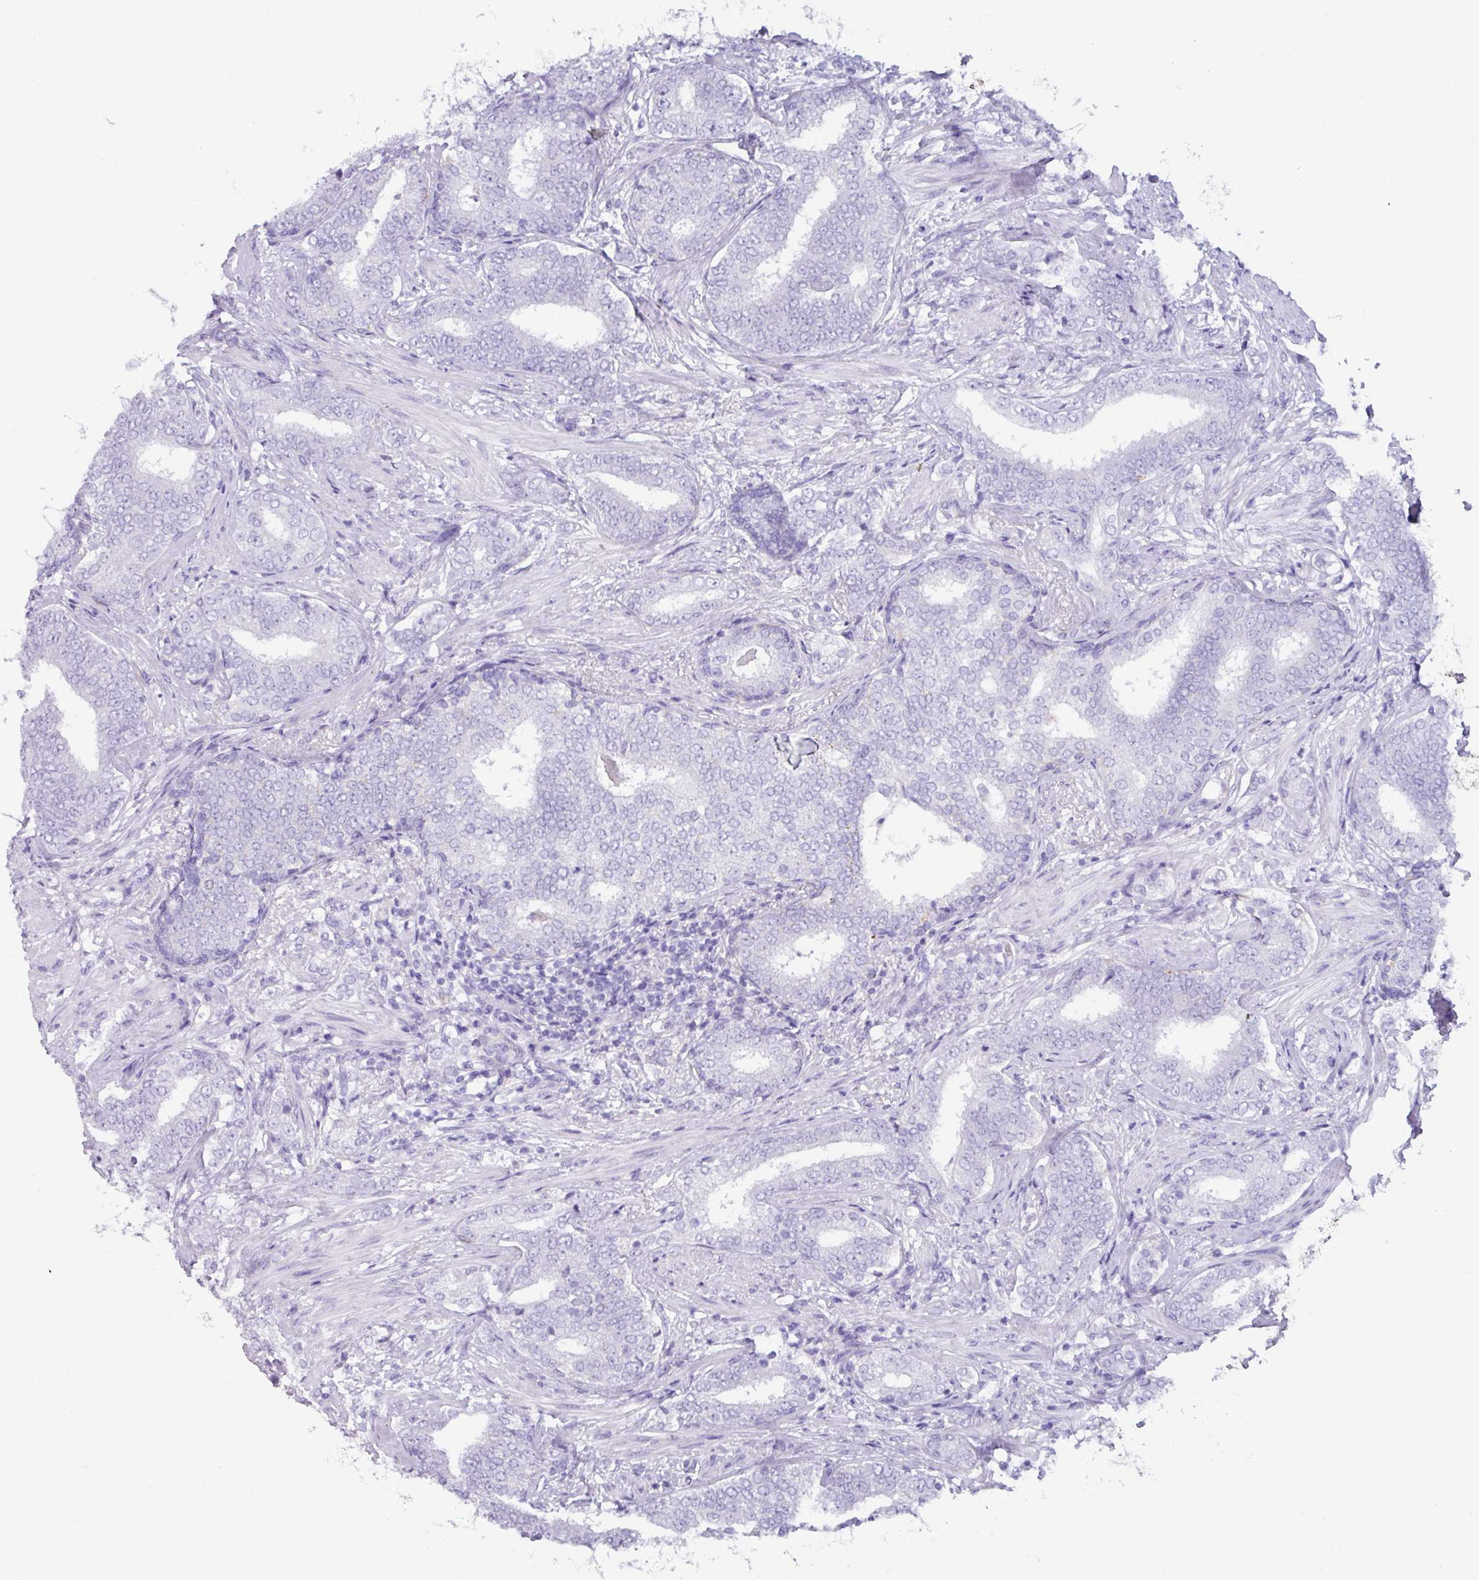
{"staining": {"intensity": "negative", "quantity": "none", "location": "none"}, "tissue": "prostate cancer", "cell_type": "Tumor cells", "image_type": "cancer", "snomed": [{"axis": "morphology", "description": "Adenocarcinoma, High grade"}, {"axis": "topography", "description": "Prostate"}], "caption": "Immunohistochemistry of human prostate high-grade adenocarcinoma displays no staining in tumor cells. (DAB (3,3'-diaminobenzidine) immunohistochemistry with hematoxylin counter stain).", "gene": "NCCRP1", "patient": {"sex": "male", "age": 72}}